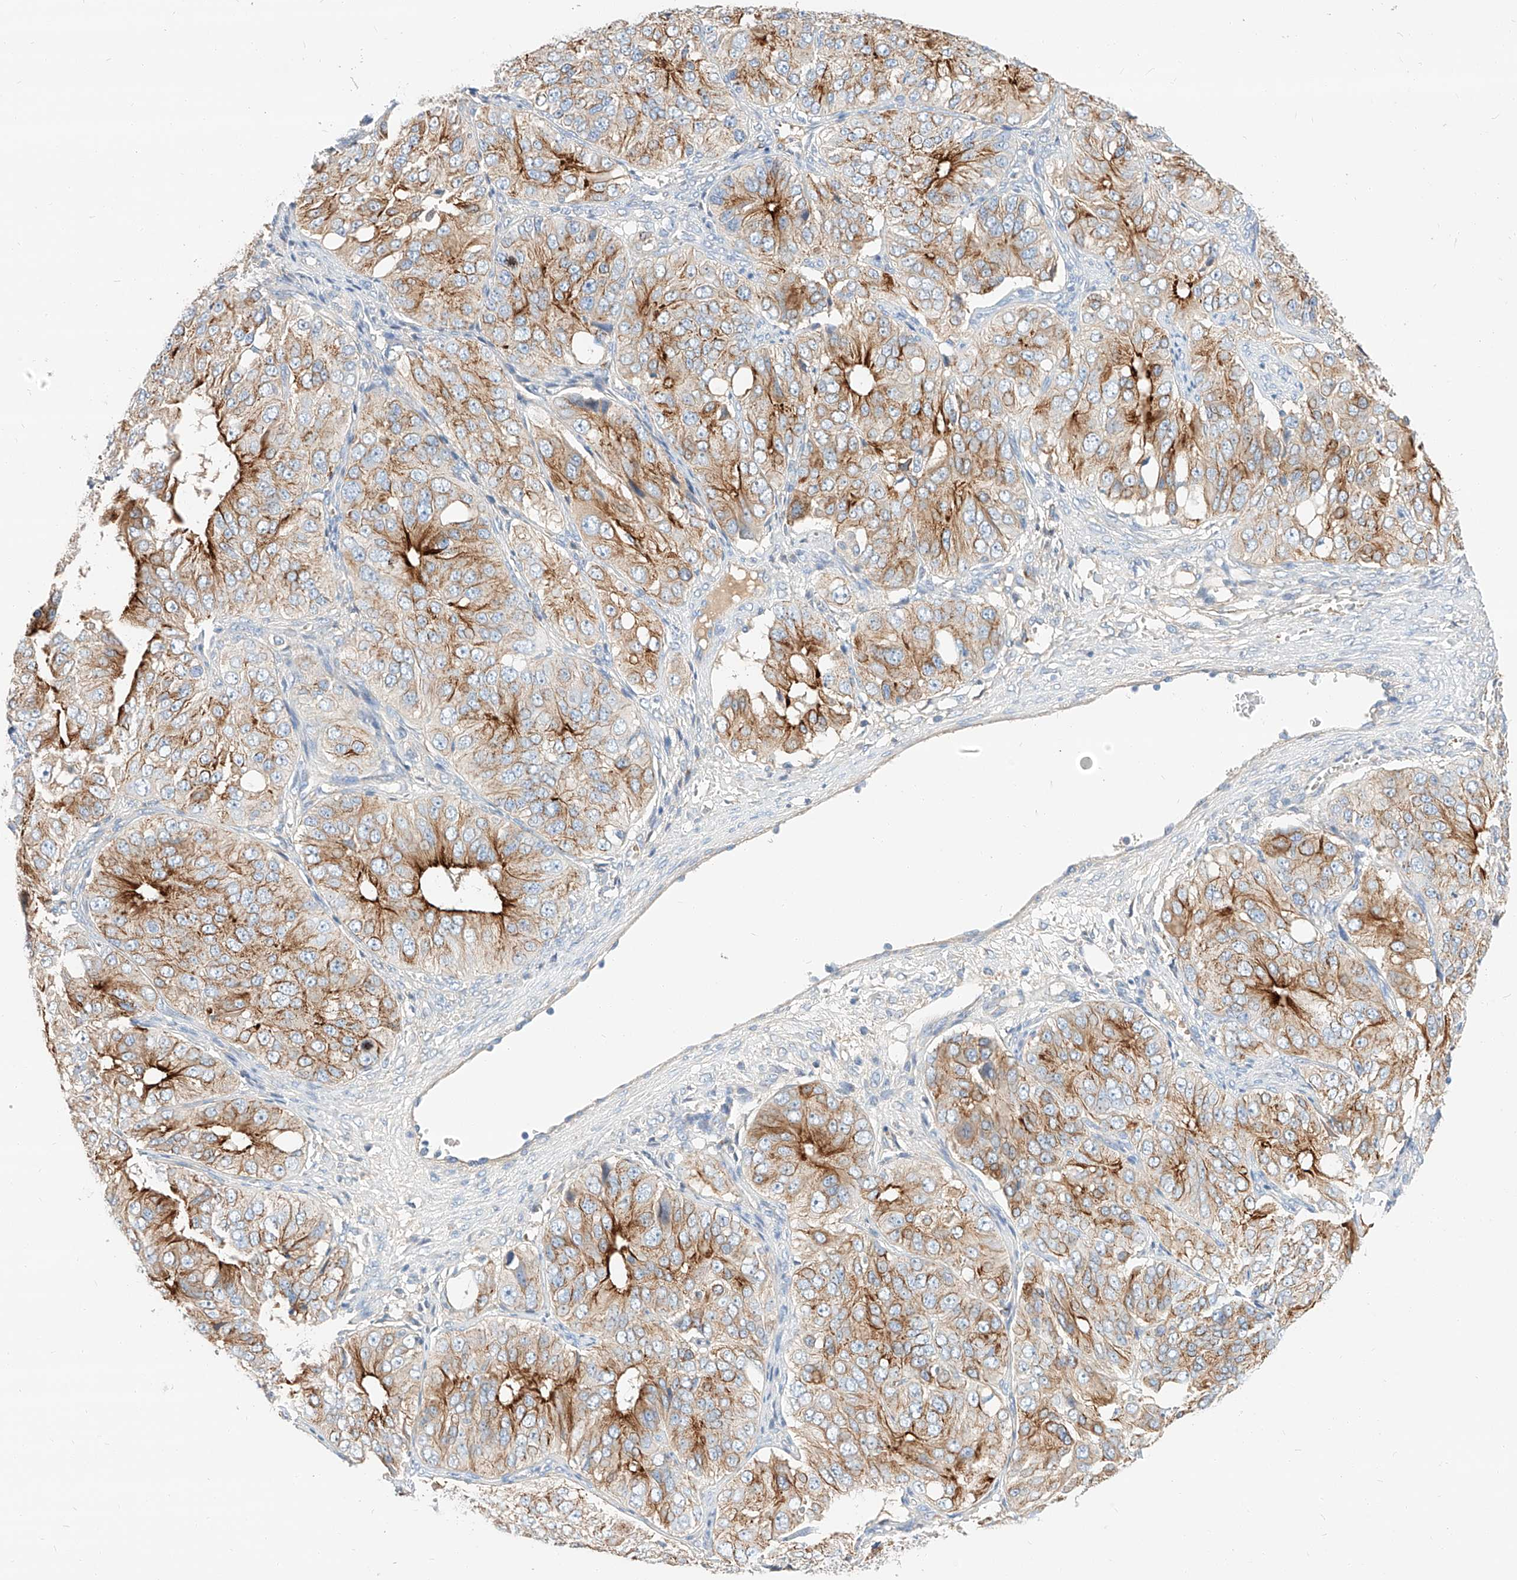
{"staining": {"intensity": "strong", "quantity": "25%-75%", "location": "cytoplasmic/membranous"}, "tissue": "ovarian cancer", "cell_type": "Tumor cells", "image_type": "cancer", "snomed": [{"axis": "morphology", "description": "Carcinoma, endometroid"}, {"axis": "topography", "description": "Ovary"}], "caption": "Immunohistochemical staining of ovarian endometroid carcinoma reveals high levels of strong cytoplasmic/membranous protein staining in approximately 25%-75% of tumor cells.", "gene": "MAP7", "patient": {"sex": "female", "age": 51}}